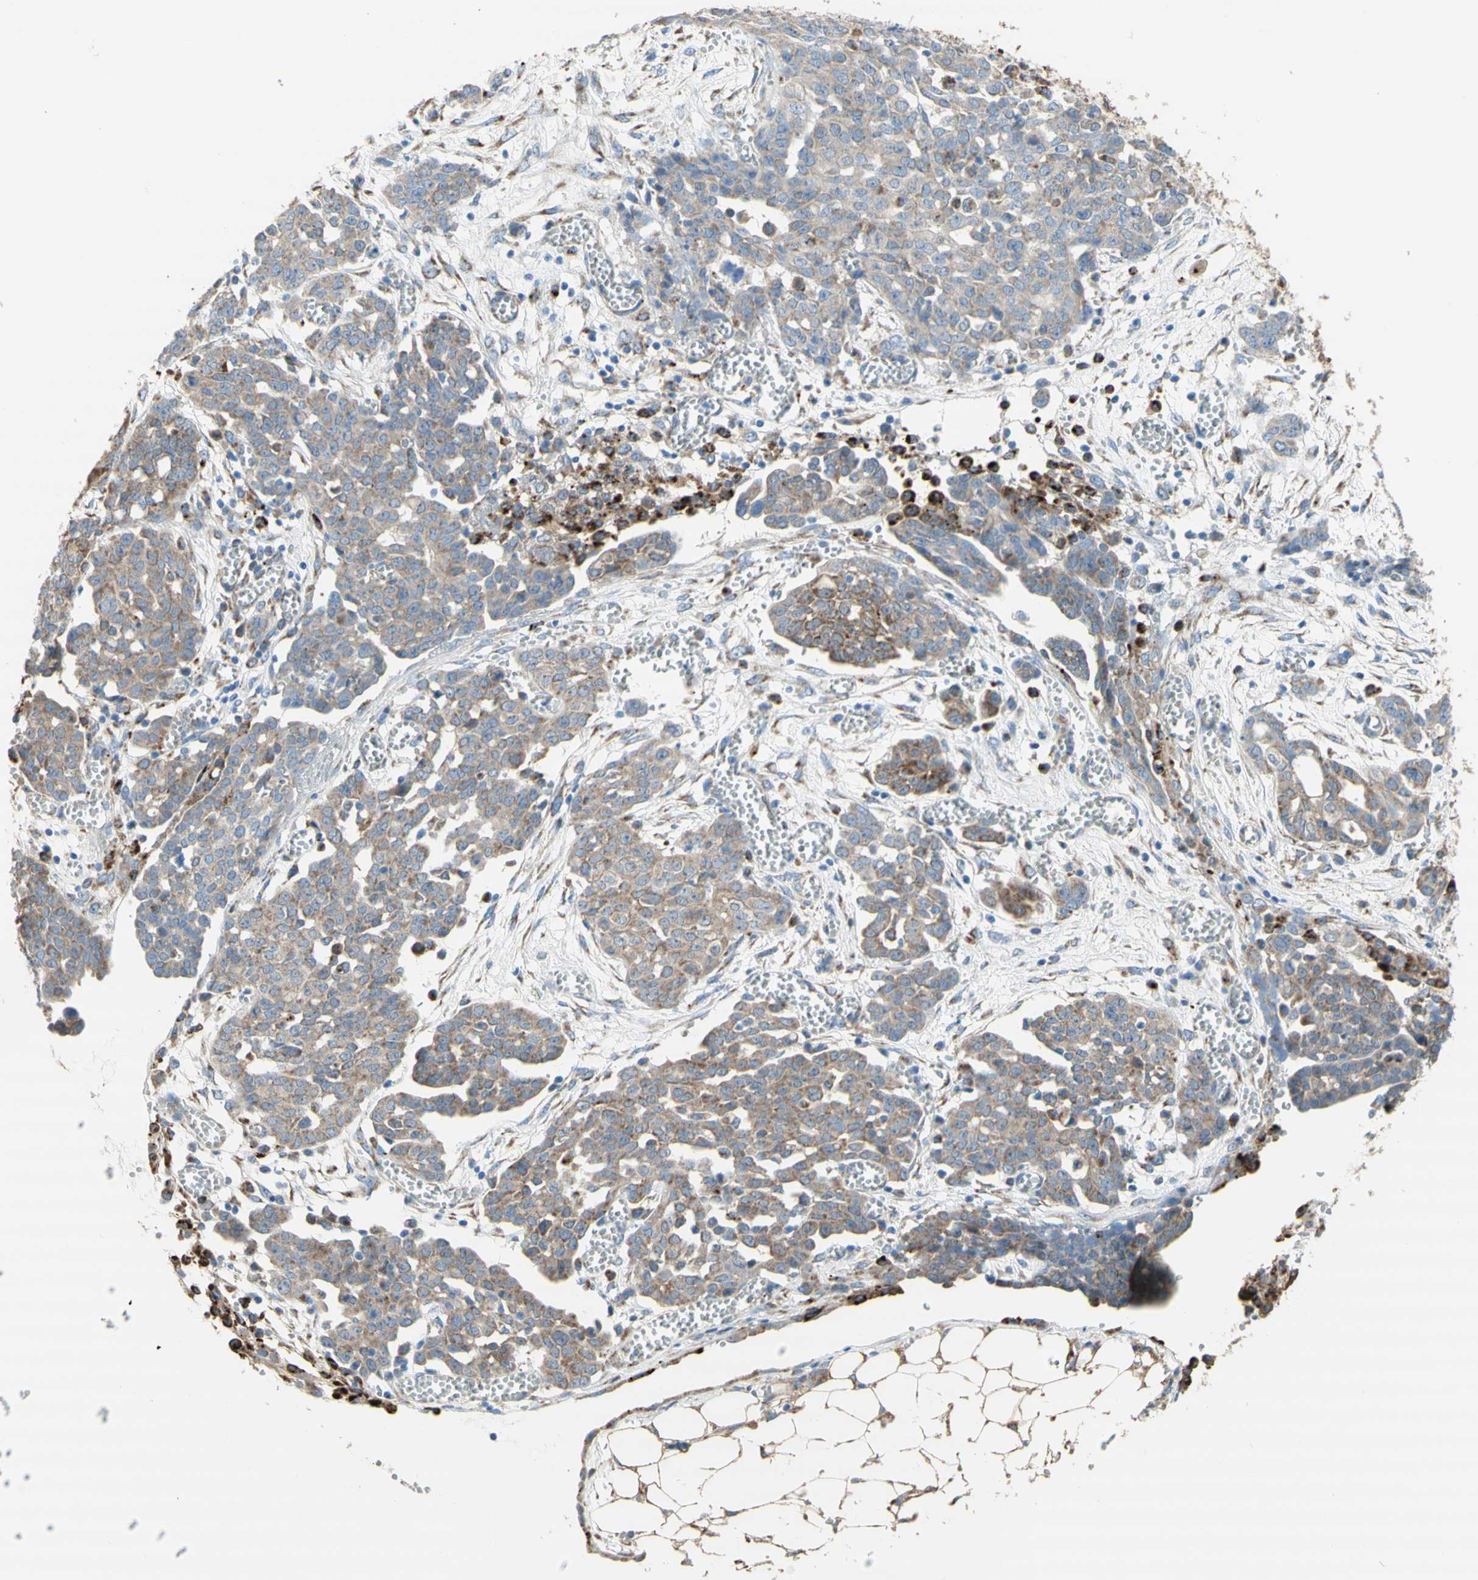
{"staining": {"intensity": "weak", "quantity": ">75%", "location": "cytoplasmic/membranous"}, "tissue": "ovarian cancer", "cell_type": "Tumor cells", "image_type": "cancer", "snomed": [{"axis": "morphology", "description": "Cystadenocarcinoma, serous, NOS"}, {"axis": "topography", "description": "Soft tissue"}, {"axis": "topography", "description": "Ovary"}], "caption": "IHC photomicrograph of human ovarian cancer stained for a protein (brown), which displays low levels of weak cytoplasmic/membranous positivity in about >75% of tumor cells.", "gene": "URB2", "patient": {"sex": "female", "age": 57}}